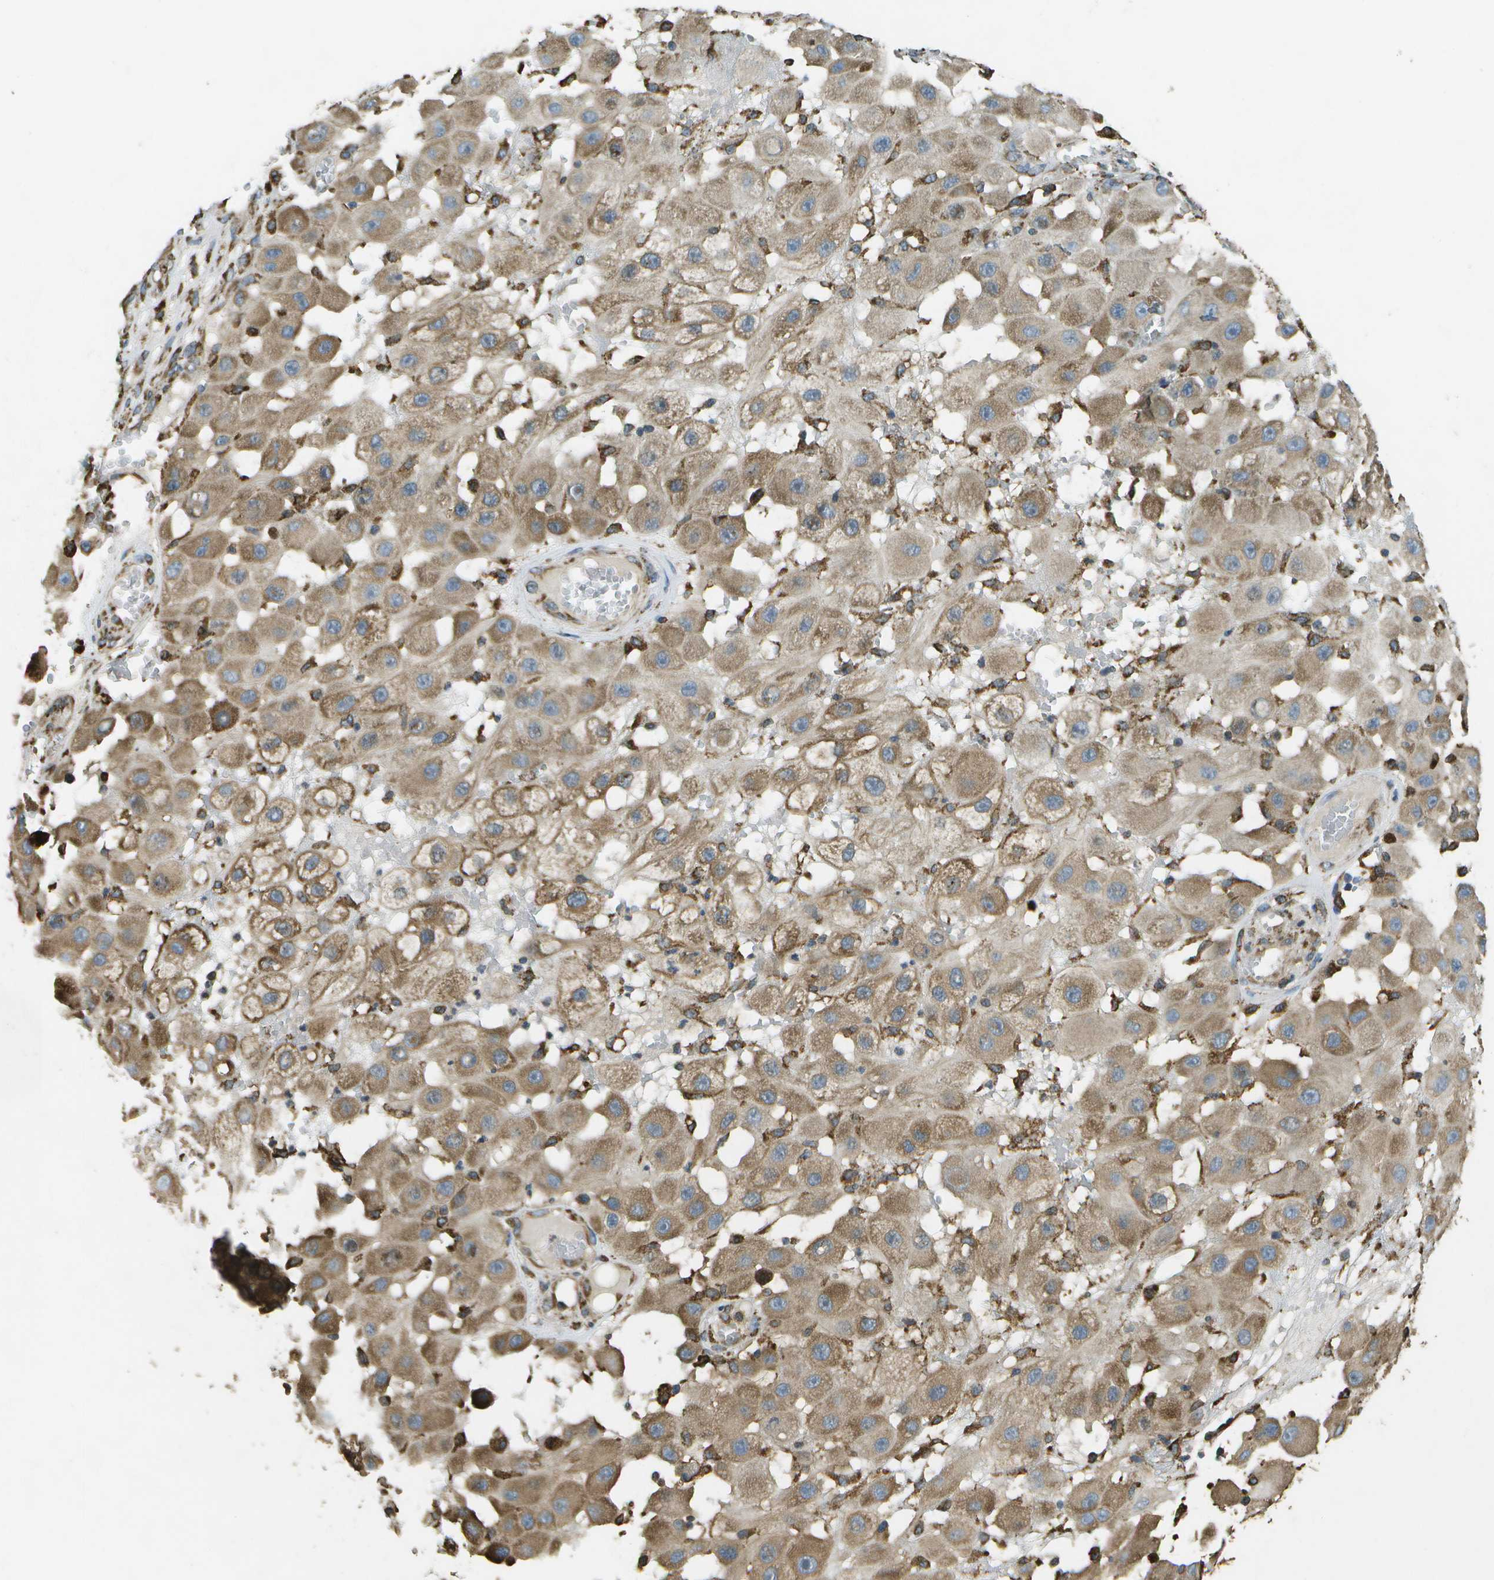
{"staining": {"intensity": "weak", "quantity": ">75%", "location": "cytoplasmic/membranous"}, "tissue": "melanoma", "cell_type": "Tumor cells", "image_type": "cancer", "snomed": [{"axis": "morphology", "description": "Malignant melanoma, NOS"}, {"axis": "topography", "description": "Skin"}], "caption": "Melanoma stained with DAB IHC exhibits low levels of weak cytoplasmic/membranous expression in approximately >75% of tumor cells.", "gene": "PDIA4", "patient": {"sex": "female", "age": 81}}